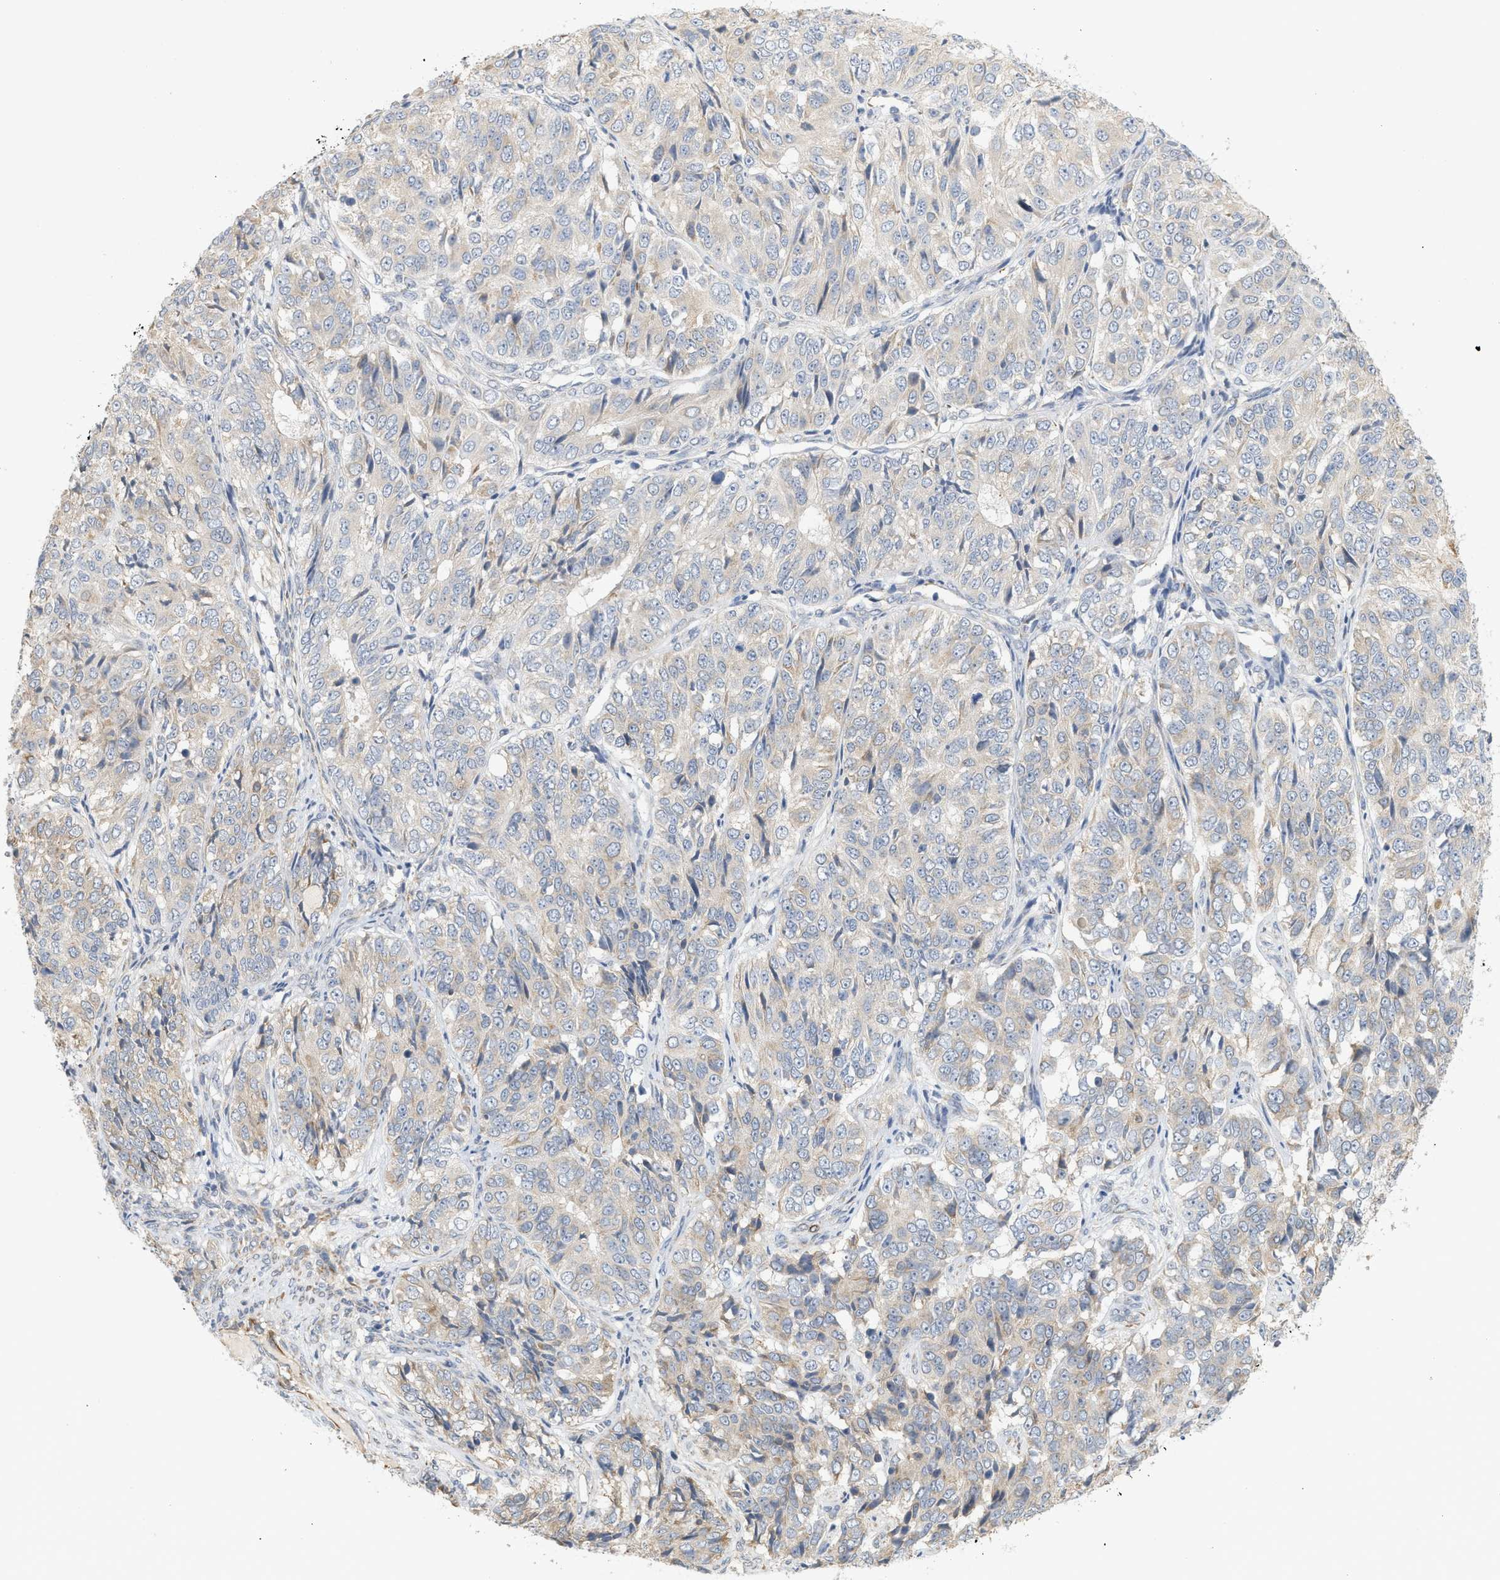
{"staining": {"intensity": "weak", "quantity": "25%-75%", "location": "cytoplasmic/membranous"}, "tissue": "ovarian cancer", "cell_type": "Tumor cells", "image_type": "cancer", "snomed": [{"axis": "morphology", "description": "Carcinoma, endometroid"}, {"axis": "topography", "description": "Ovary"}], "caption": "IHC histopathology image of neoplastic tissue: ovarian cancer (endometroid carcinoma) stained using immunohistochemistry shows low levels of weak protein expression localized specifically in the cytoplasmic/membranous of tumor cells, appearing as a cytoplasmic/membranous brown color.", "gene": "SVOP", "patient": {"sex": "female", "age": 51}}